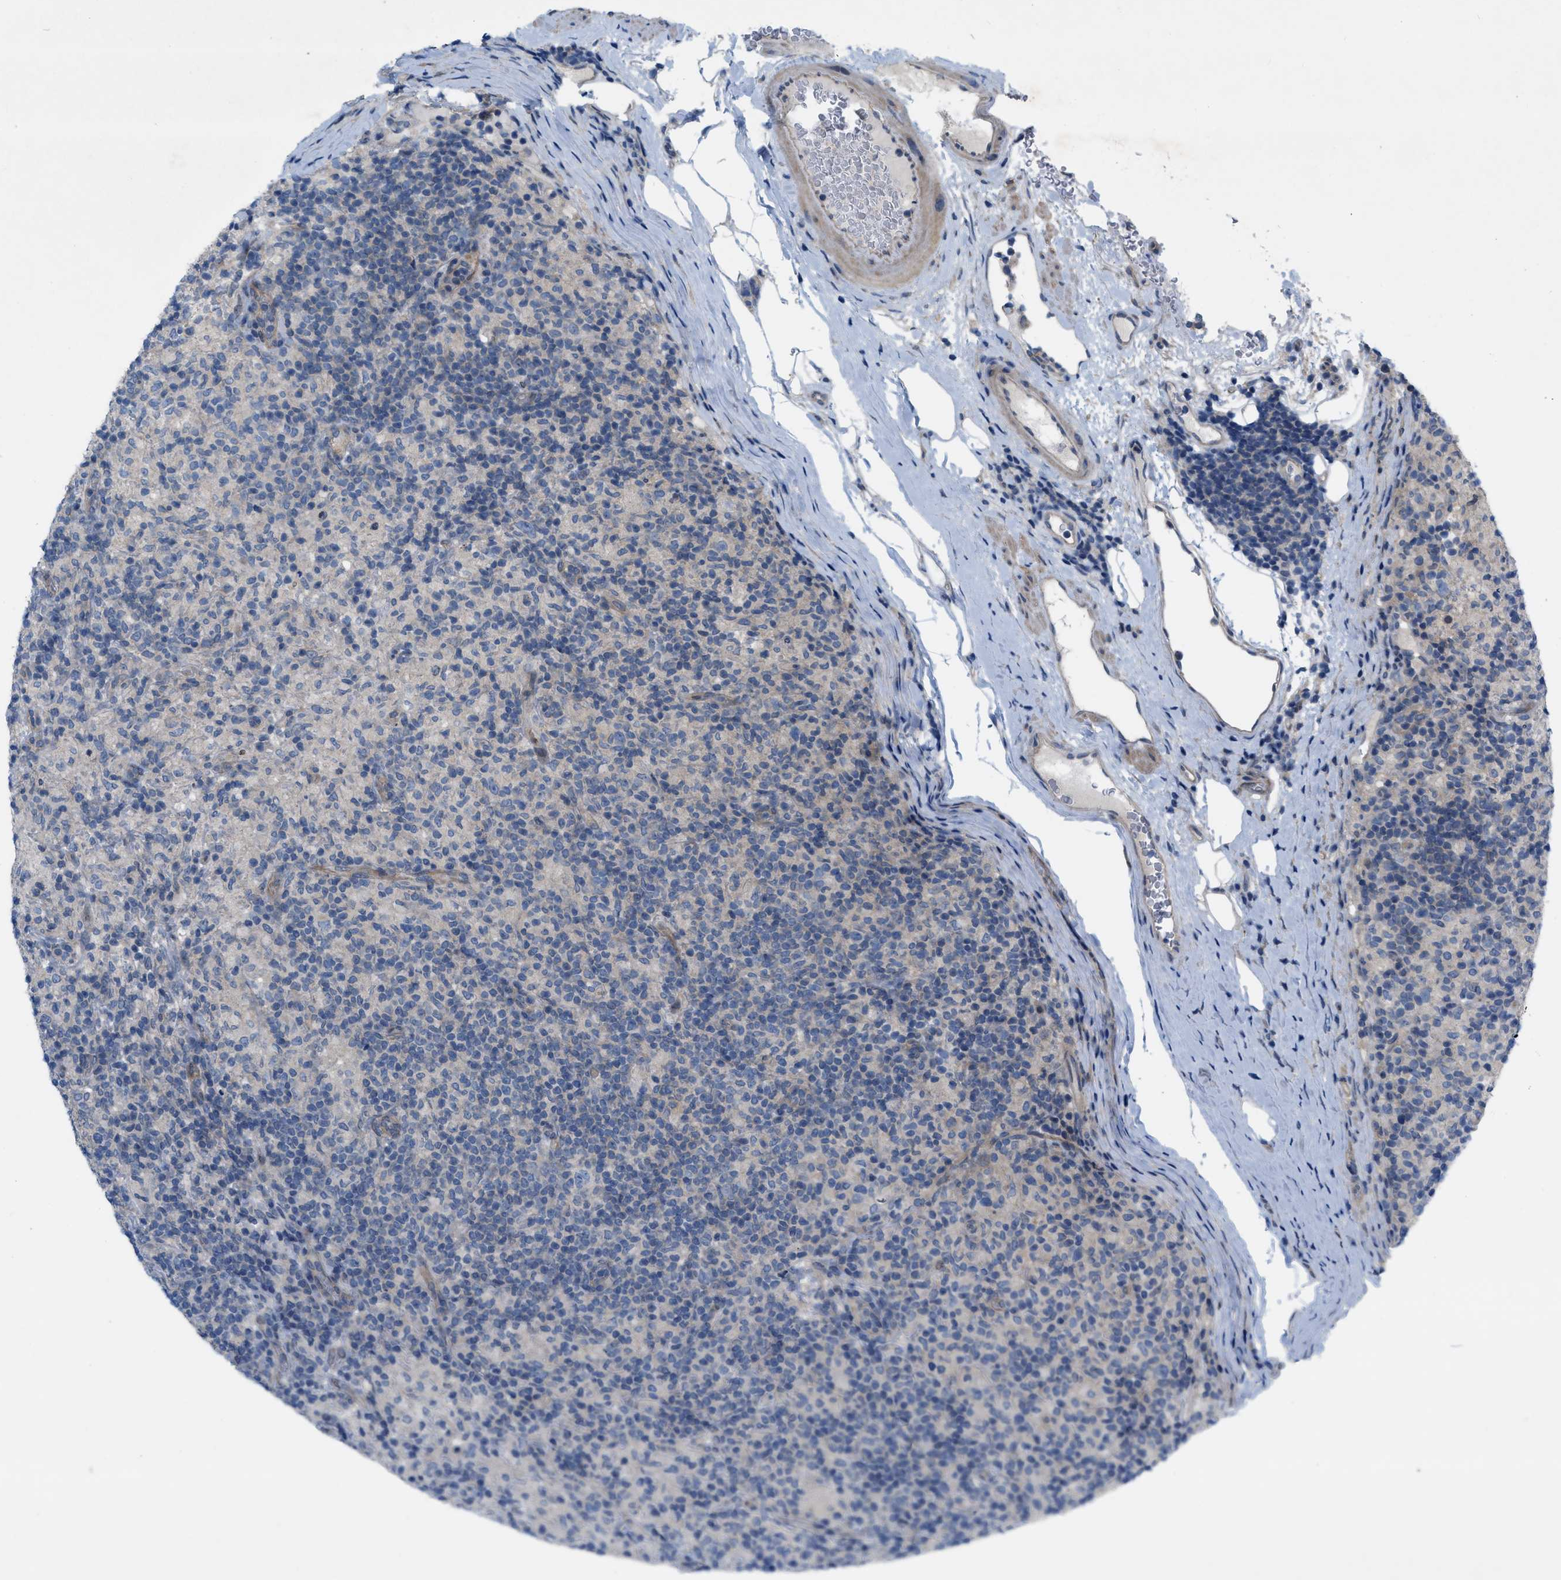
{"staining": {"intensity": "negative", "quantity": "none", "location": "none"}, "tissue": "lymphoma", "cell_type": "Tumor cells", "image_type": "cancer", "snomed": [{"axis": "morphology", "description": "Hodgkin's disease, NOS"}, {"axis": "topography", "description": "Lymph node"}], "caption": "Immunohistochemistry (IHC) photomicrograph of human Hodgkin's disease stained for a protein (brown), which exhibits no staining in tumor cells.", "gene": "NDEL1", "patient": {"sex": "male", "age": 70}}